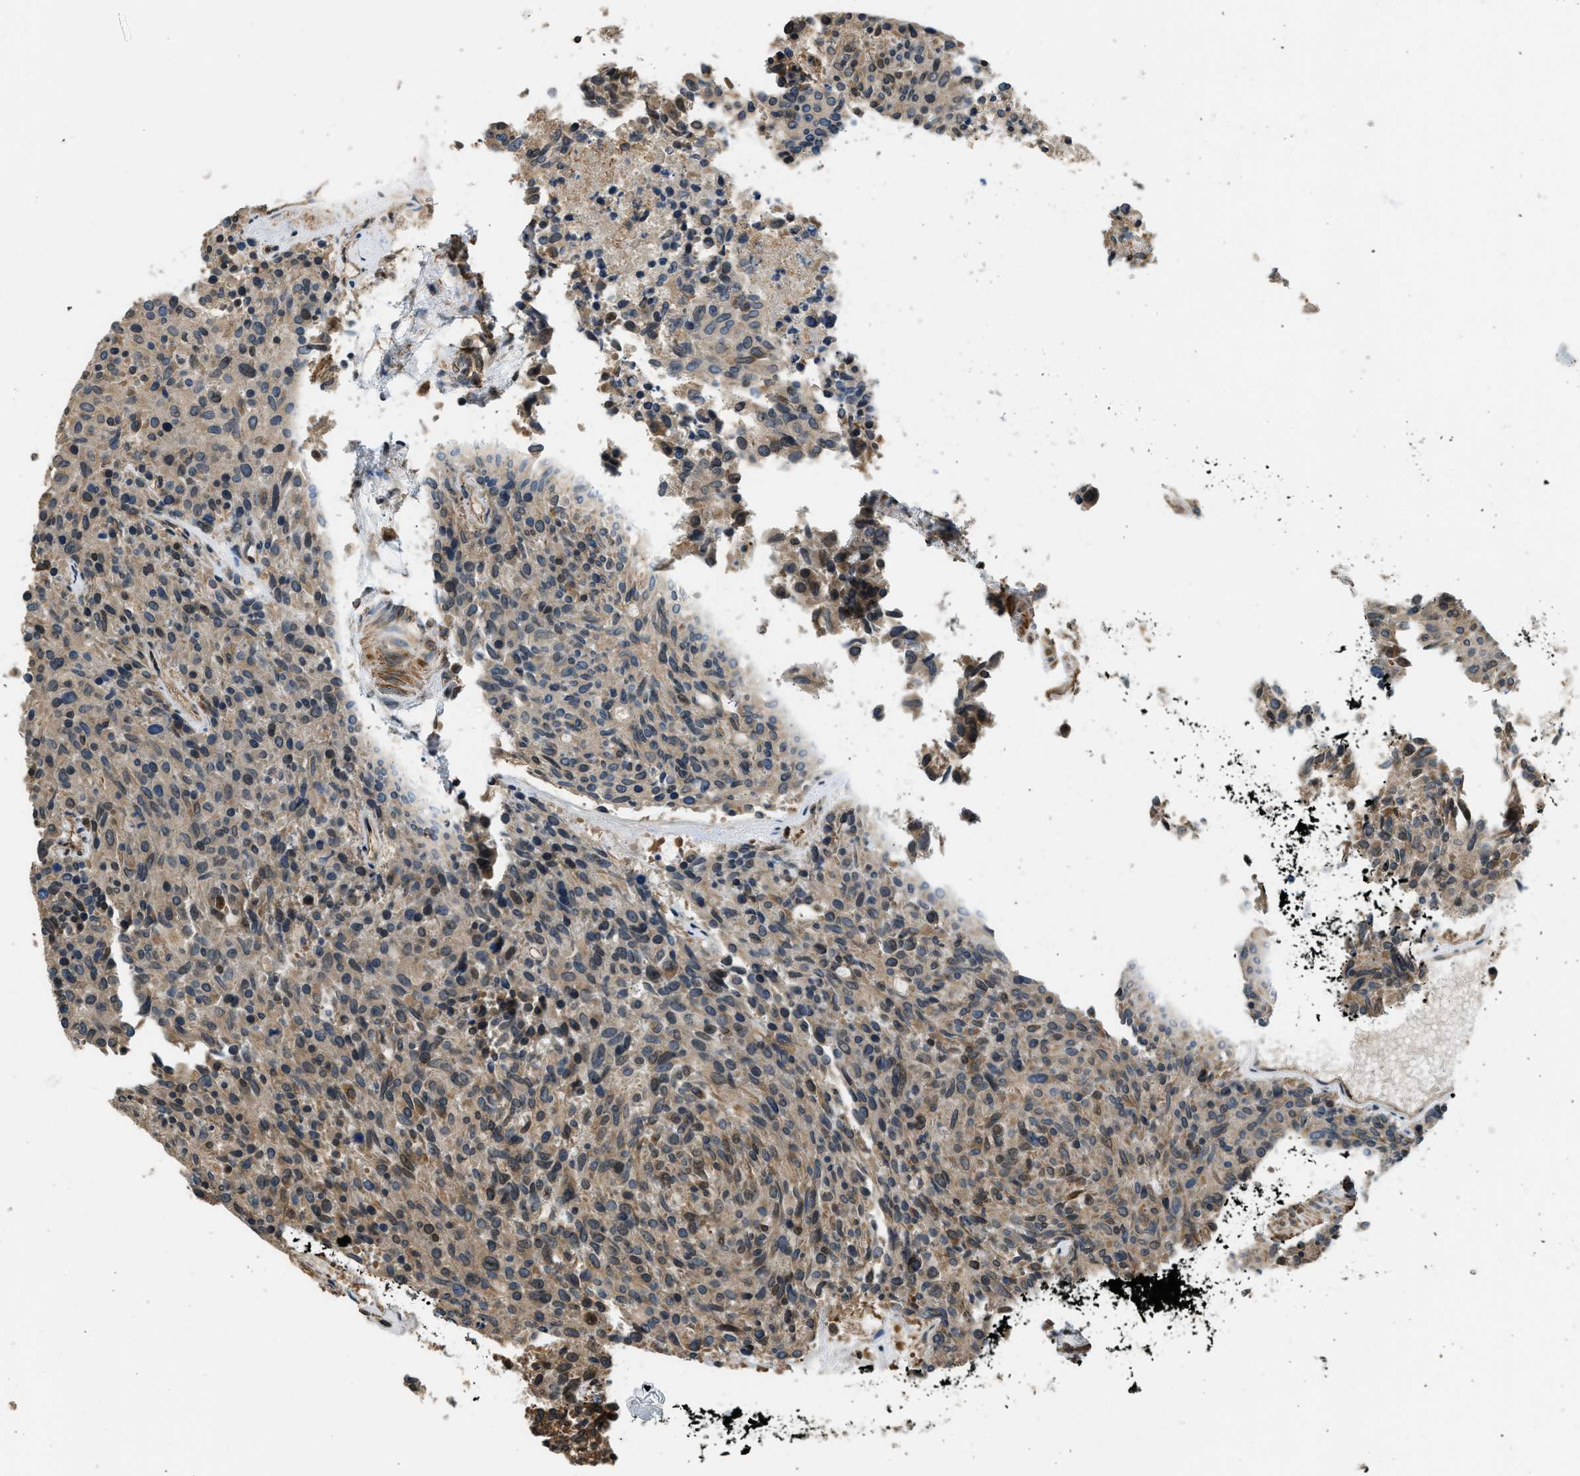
{"staining": {"intensity": "moderate", "quantity": "25%-75%", "location": "nuclear"}, "tissue": "carcinoid", "cell_type": "Tumor cells", "image_type": "cancer", "snomed": [{"axis": "morphology", "description": "Carcinoid, malignant, NOS"}, {"axis": "topography", "description": "Pancreas"}], "caption": "Protein staining demonstrates moderate nuclear staining in about 25%-75% of tumor cells in malignant carcinoid.", "gene": "OS9", "patient": {"sex": "female", "age": 54}}